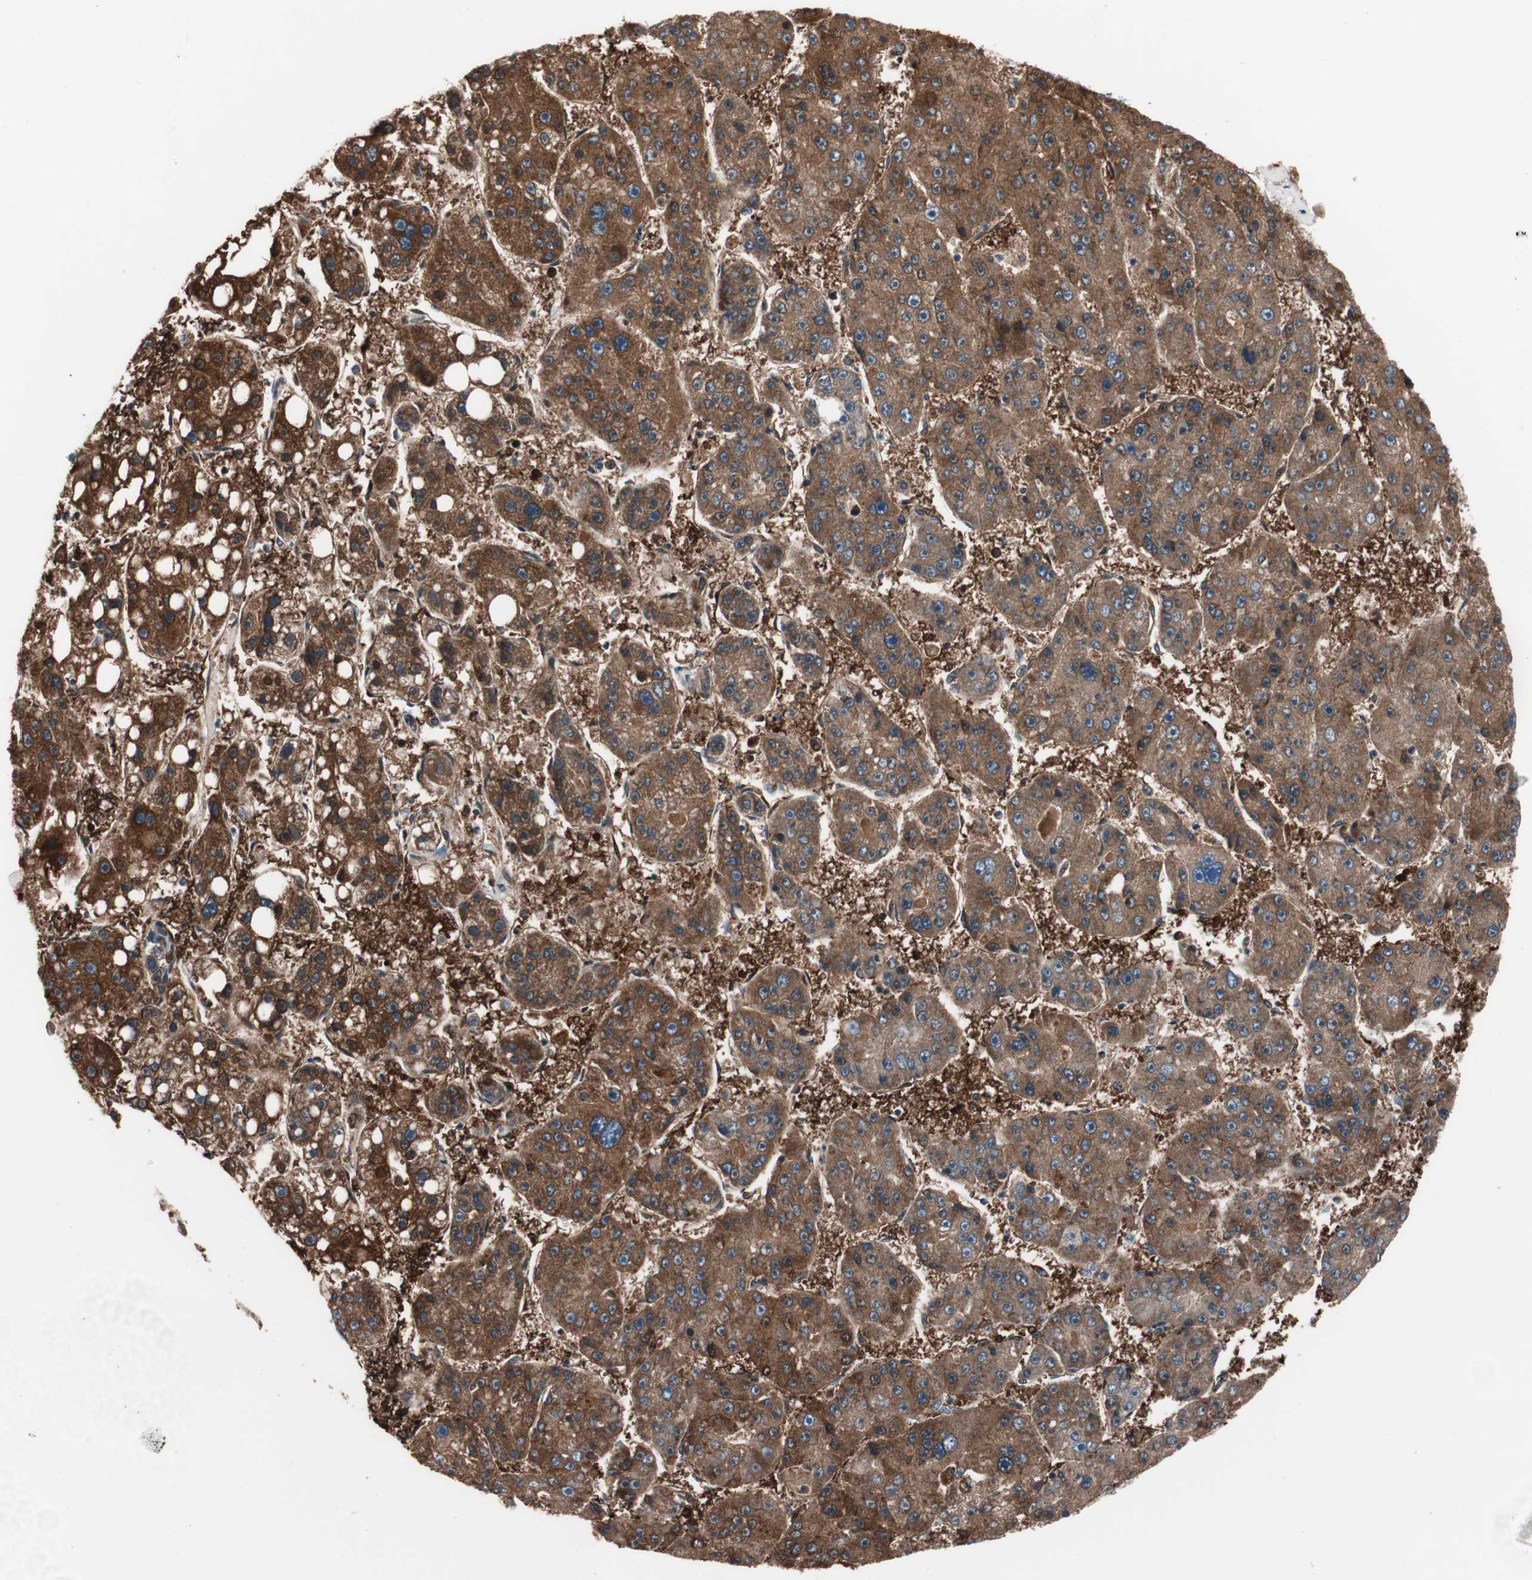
{"staining": {"intensity": "strong", "quantity": ">75%", "location": "cytoplasmic/membranous"}, "tissue": "liver cancer", "cell_type": "Tumor cells", "image_type": "cancer", "snomed": [{"axis": "morphology", "description": "Carcinoma, Hepatocellular, NOS"}, {"axis": "topography", "description": "Liver"}], "caption": "The histopathology image exhibits a brown stain indicating the presence of a protein in the cytoplasmic/membranous of tumor cells in liver cancer (hepatocellular carcinoma).", "gene": "PRDX2", "patient": {"sex": "female", "age": 61}}